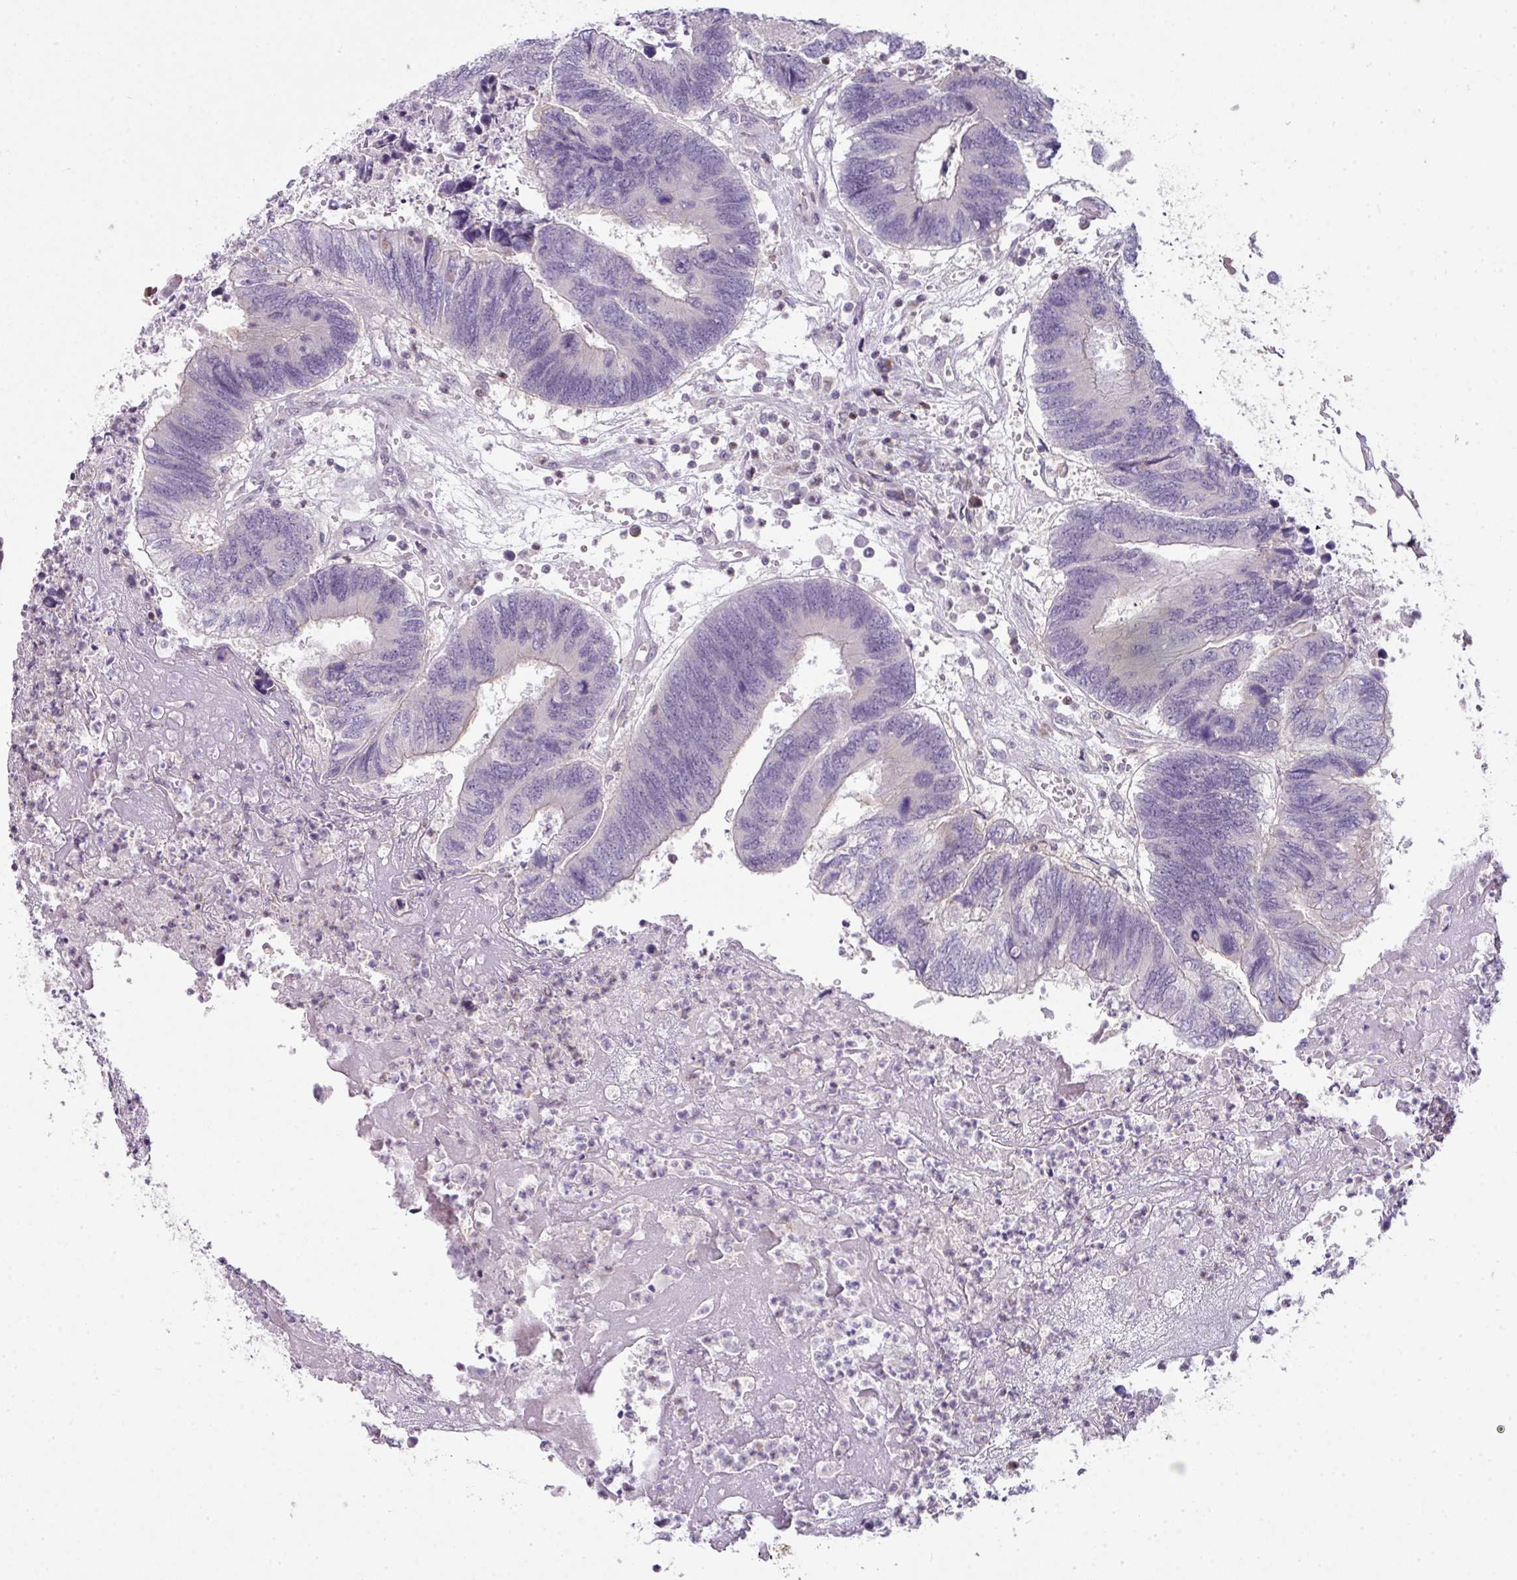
{"staining": {"intensity": "negative", "quantity": "none", "location": "none"}, "tissue": "colorectal cancer", "cell_type": "Tumor cells", "image_type": "cancer", "snomed": [{"axis": "morphology", "description": "Adenocarcinoma, NOS"}, {"axis": "topography", "description": "Colon"}], "caption": "The IHC histopathology image has no significant positivity in tumor cells of colorectal cancer (adenocarcinoma) tissue. (DAB (3,3'-diaminobenzidine) immunohistochemistry (IHC), high magnification).", "gene": "STAT5A", "patient": {"sex": "female", "age": 67}}